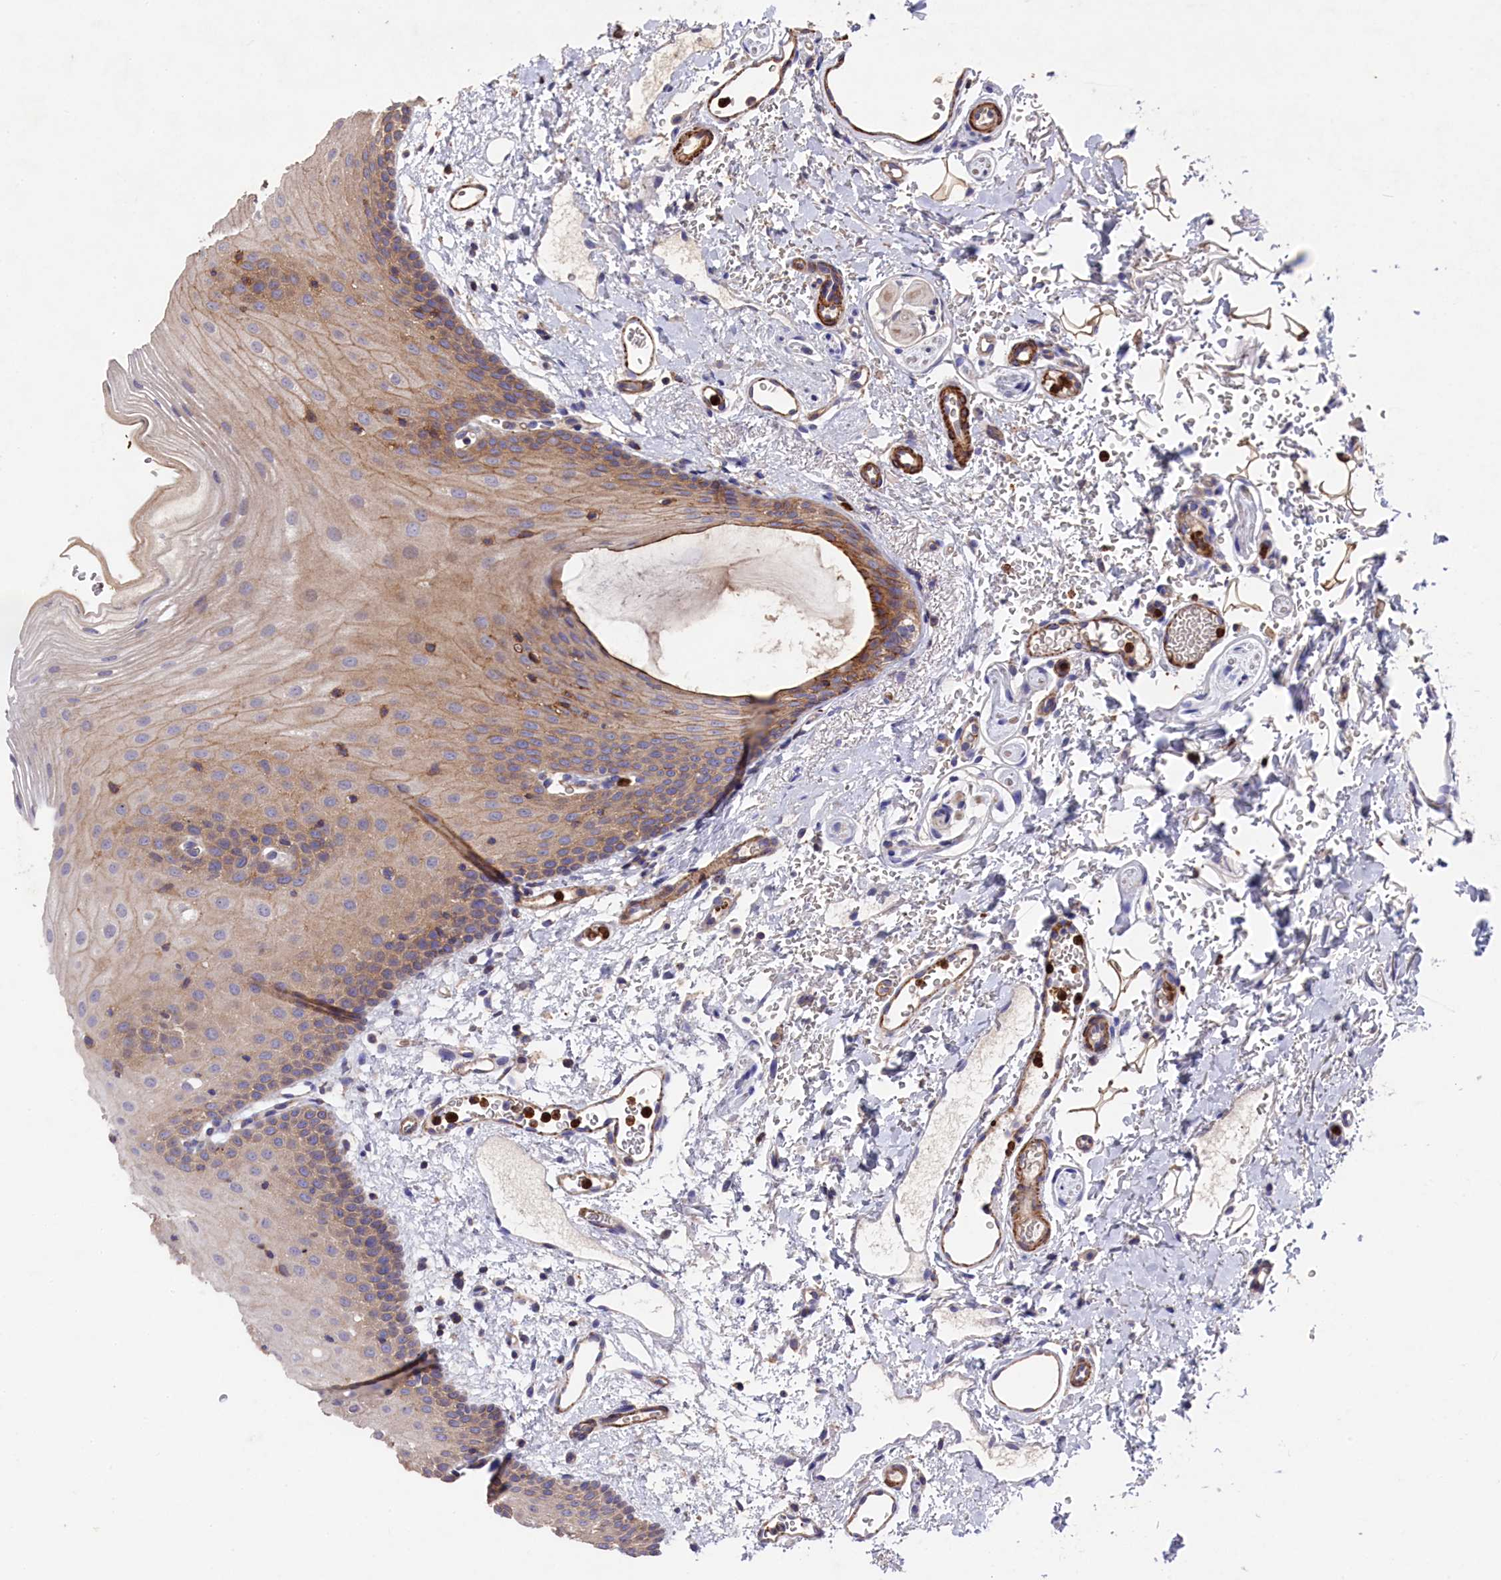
{"staining": {"intensity": "weak", "quantity": ">75%", "location": "cytoplasmic/membranous"}, "tissue": "oral mucosa", "cell_type": "Squamous epithelial cells", "image_type": "normal", "snomed": [{"axis": "morphology", "description": "Normal tissue, NOS"}, {"axis": "topography", "description": "Oral tissue"}], "caption": "A brown stain labels weak cytoplasmic/membranous positivity of a protein in squamous epithelial cells of unremarkable human oral mucosa.", "gene": "RAPSN", "patient": {"sex": "female", "age": 70}}